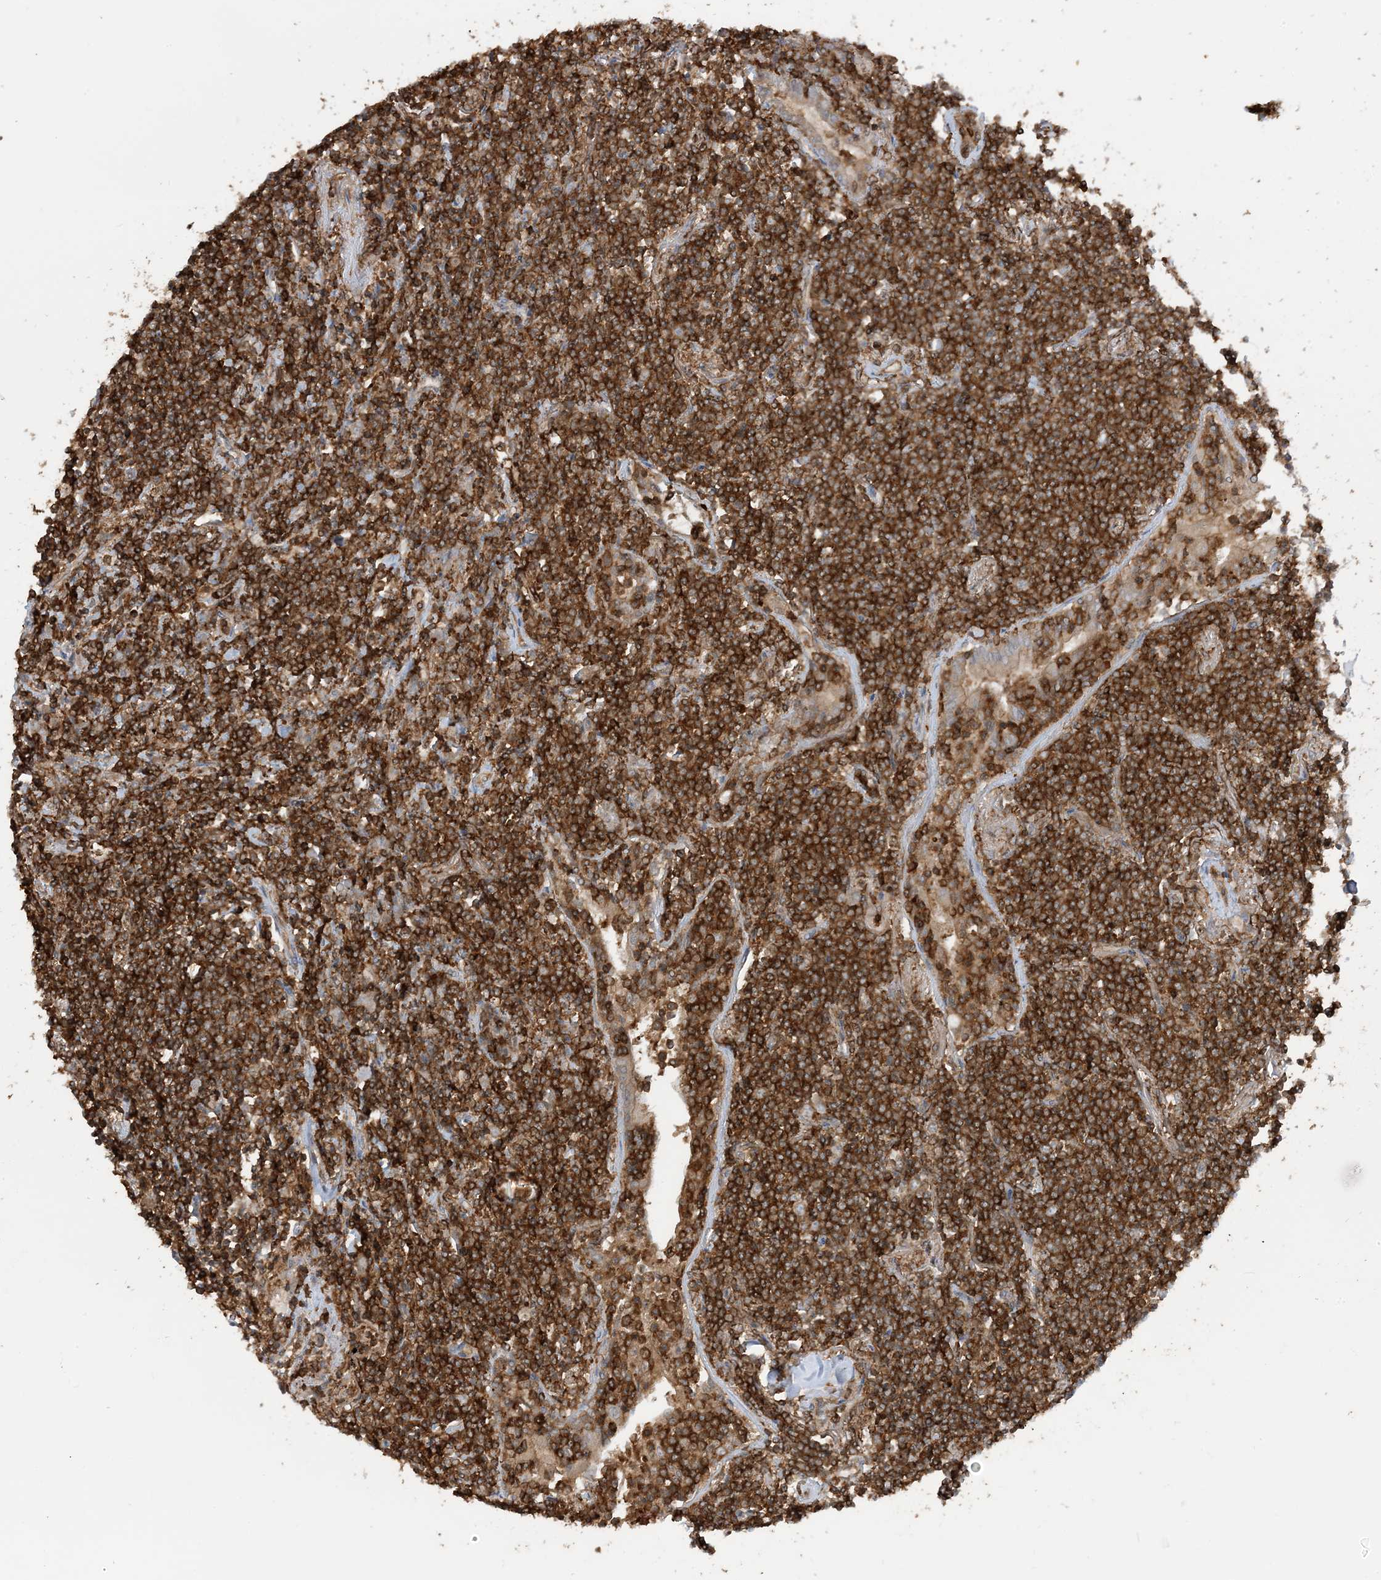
{"staining": {"intensity": "strong", "quantity": ">75%", "location": "cytoplasmic/membranous"}, "tissue": "lymphoma", "cell_type": "Tumor cells", "image_type": "cancer", "snomed": [{"axis": "morphology", "description": "Malignant lymphoma, non-Hodgkin's type, Low grade"}, {"axis": "topography", "description": "Lung"}], "caption": "Strong cytoplasmic/membranous protein positivity is appreciated in approximately >75% of tumor cells in low-grade malignant lymphoma, non-Hodgkin's type.", "gene": "CAPZB", "patient": {"sex": "female", "age": 71}}